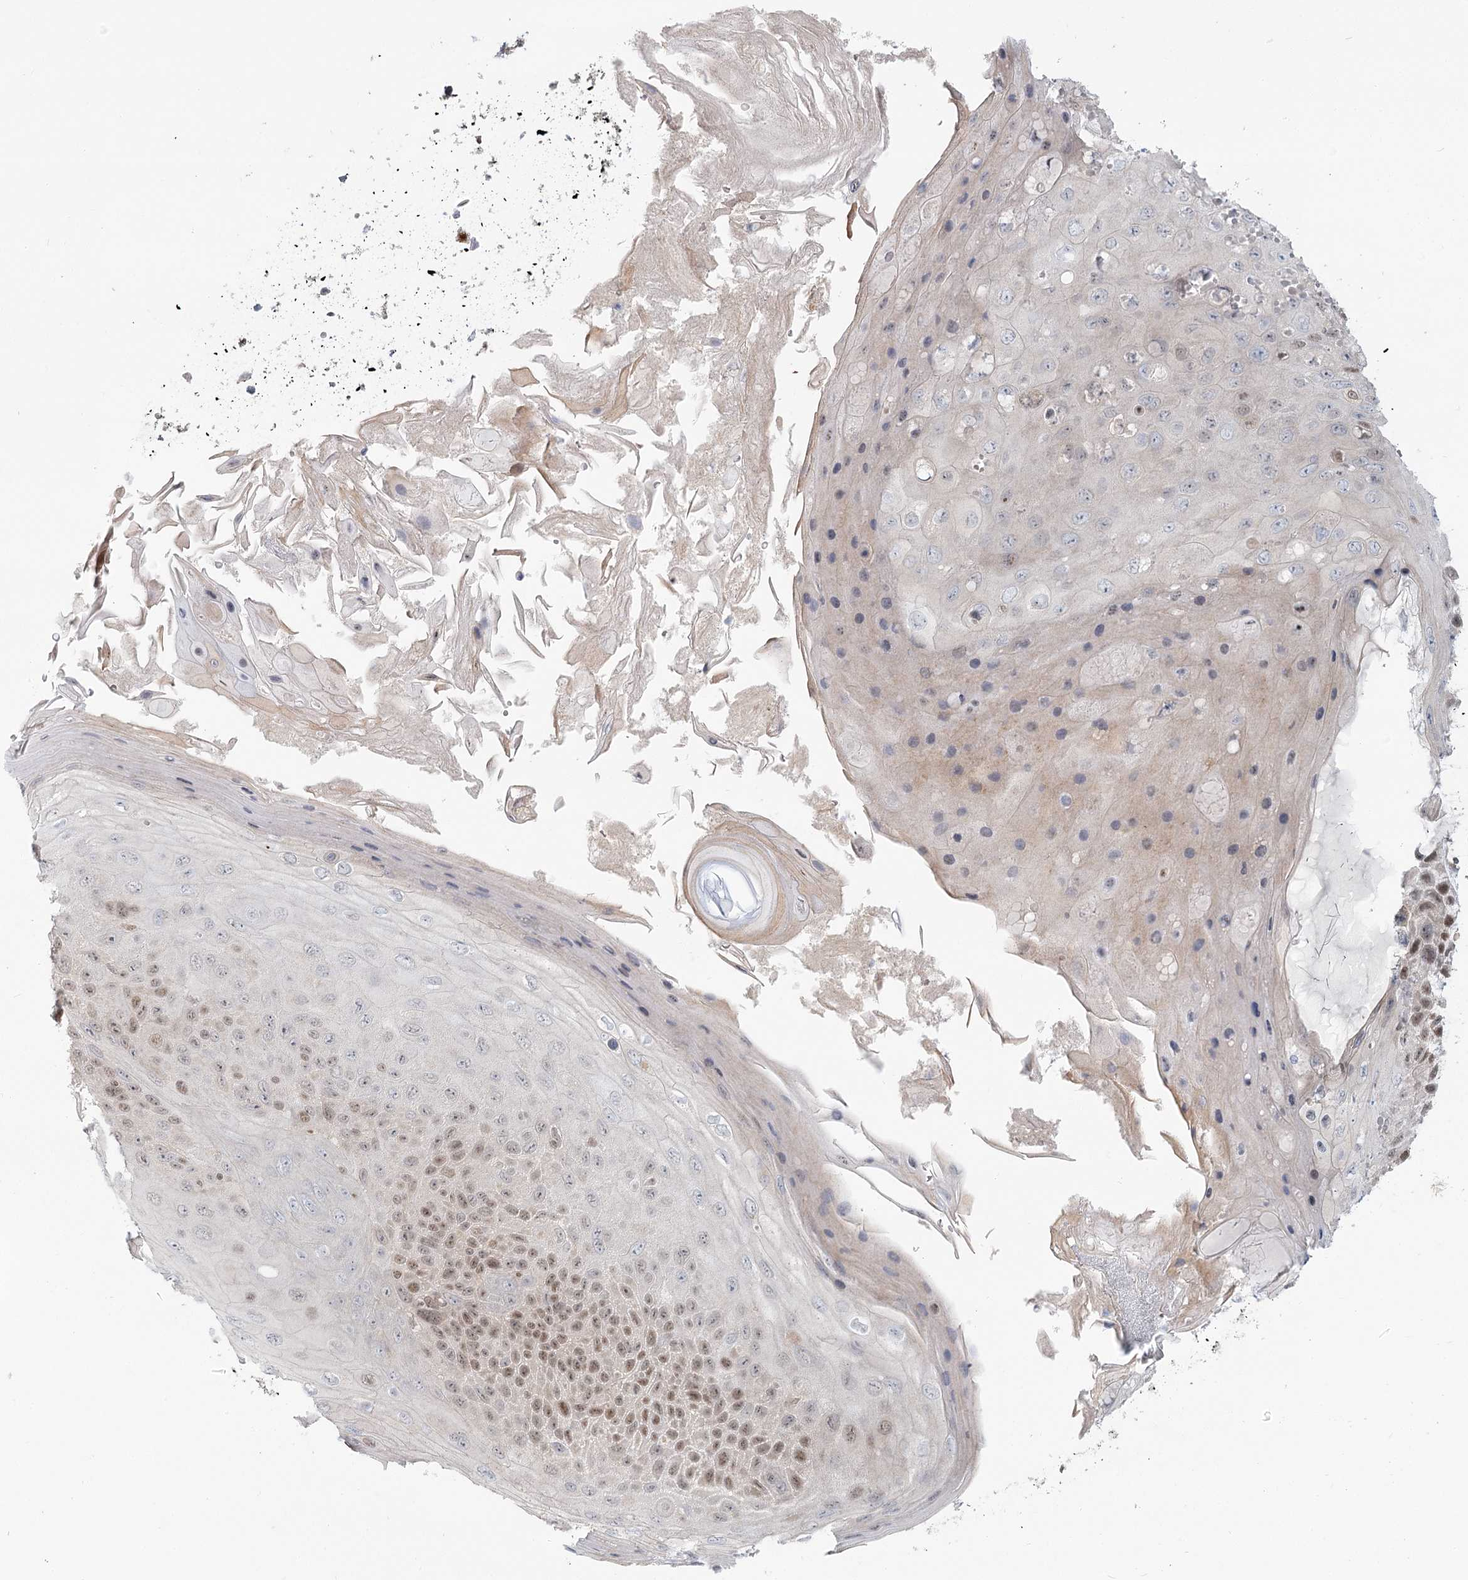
{"staining": {"intensity": "moderate", "quantity": "25%-75%", "location": "nuclear"}, "tissue": "skin cancer", "cell_type": "Tumor cells", "image_type": "cancer", "snomed": [{"axis": "morphology", "description": "Squamous cell carcinoma, NOS"}, {"axis": "topography", "description": "Skin"}], "caption": "Brown immunohistochemical staining in squamous cell carcinoma (skin) shows moderate nuclear expression in approximately 25%-75% of tumor cells.", "gene": "R3HCC1L", "patient": {"sex": "female", "age": 88}}